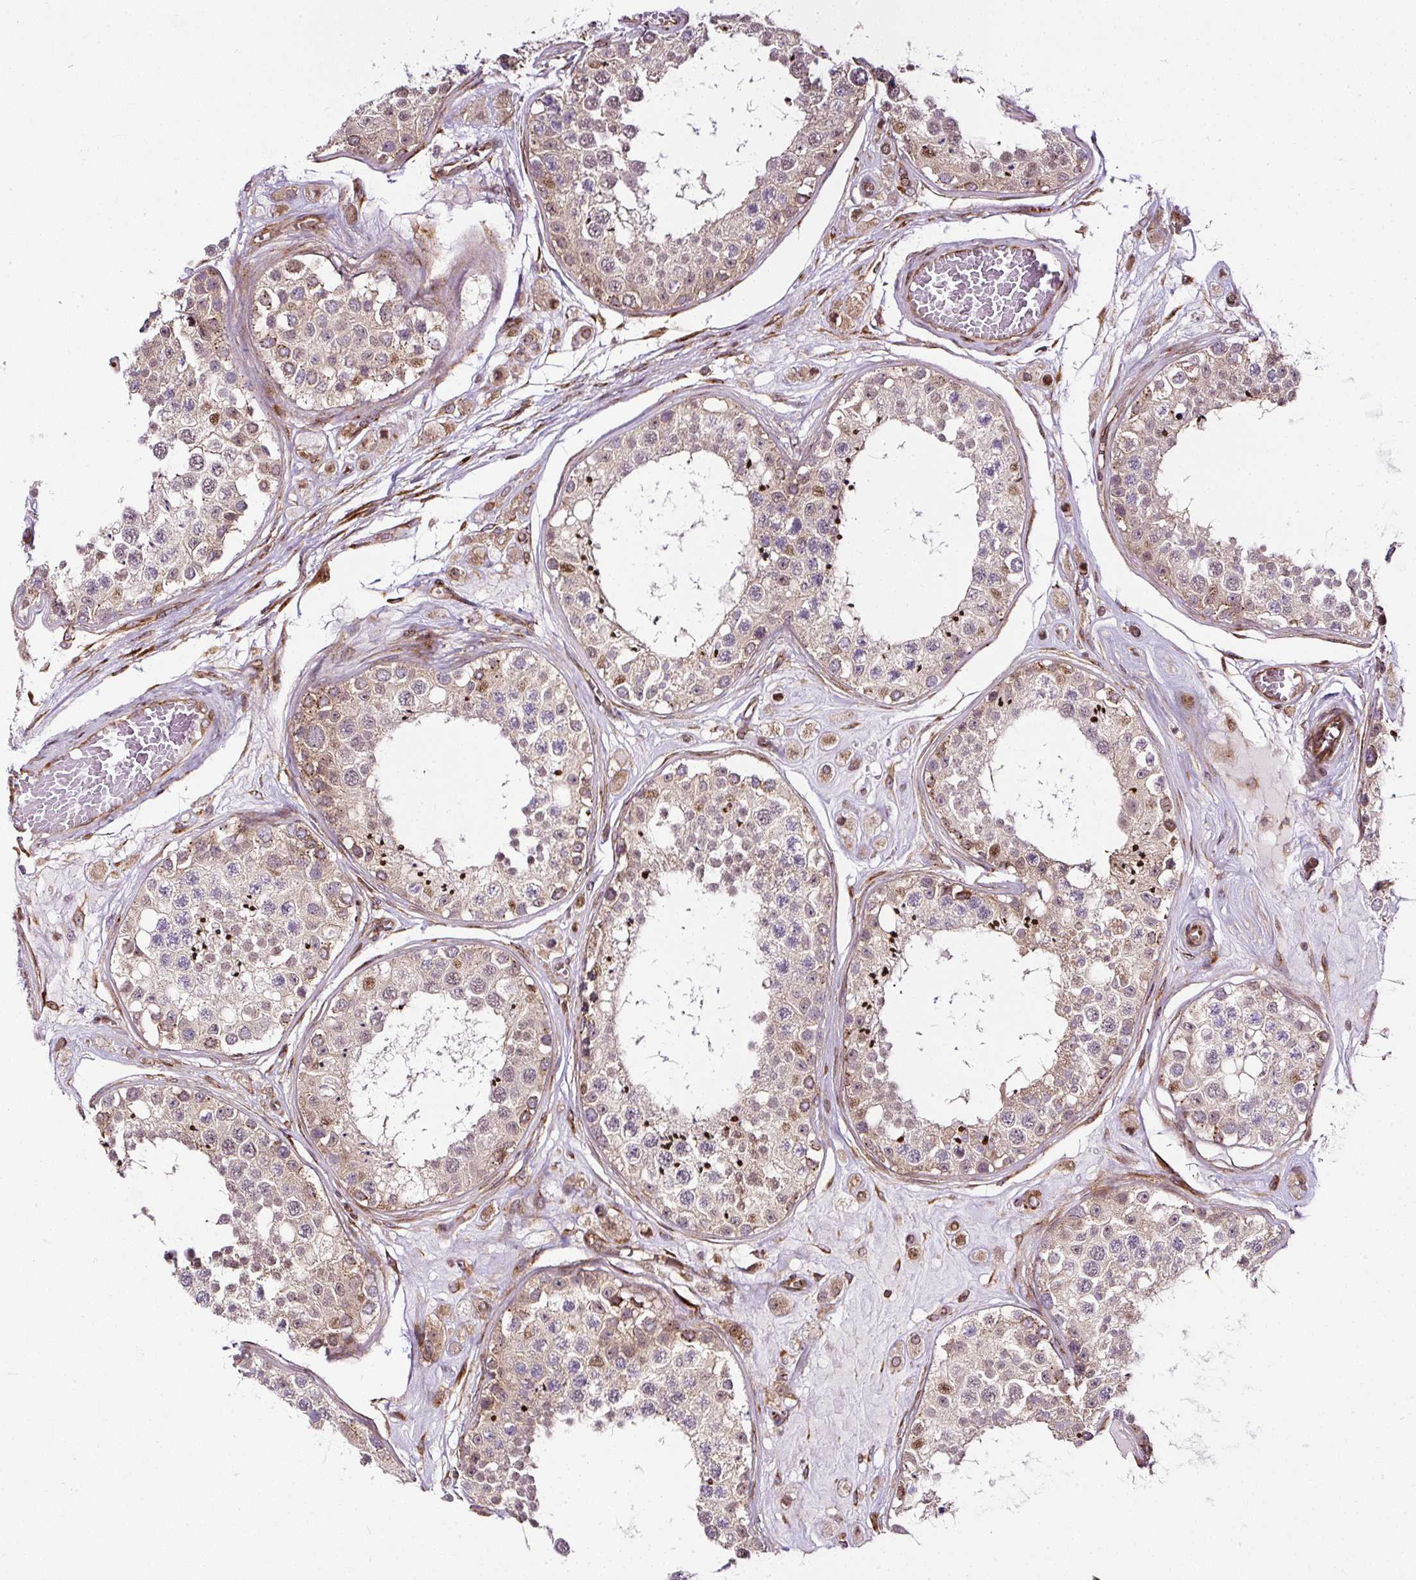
{"staining": {"intensity": "moderate", "quantity": "25%-75%", "location": "cytoplasmic/membranous"}, "tissue": "testis", "cell_type": "Cells in seminiferous ducts", "image_type": "normal", "snomed": [{"axis": "morphology", "description": "Normal tissue, NOS"}, {"axis": "topography", "description": "Testis"}], "caption": "DAB immunohistochemical staining of benign testis reveals moderate cytoplasmic/membranous protein staining in about 25%-75% of cells in seminiferous ducts. (IHC, brightfield microscopy, high magnification).", "gene": "KDM4E", "patient": {"sex": "male", "age": 25}}